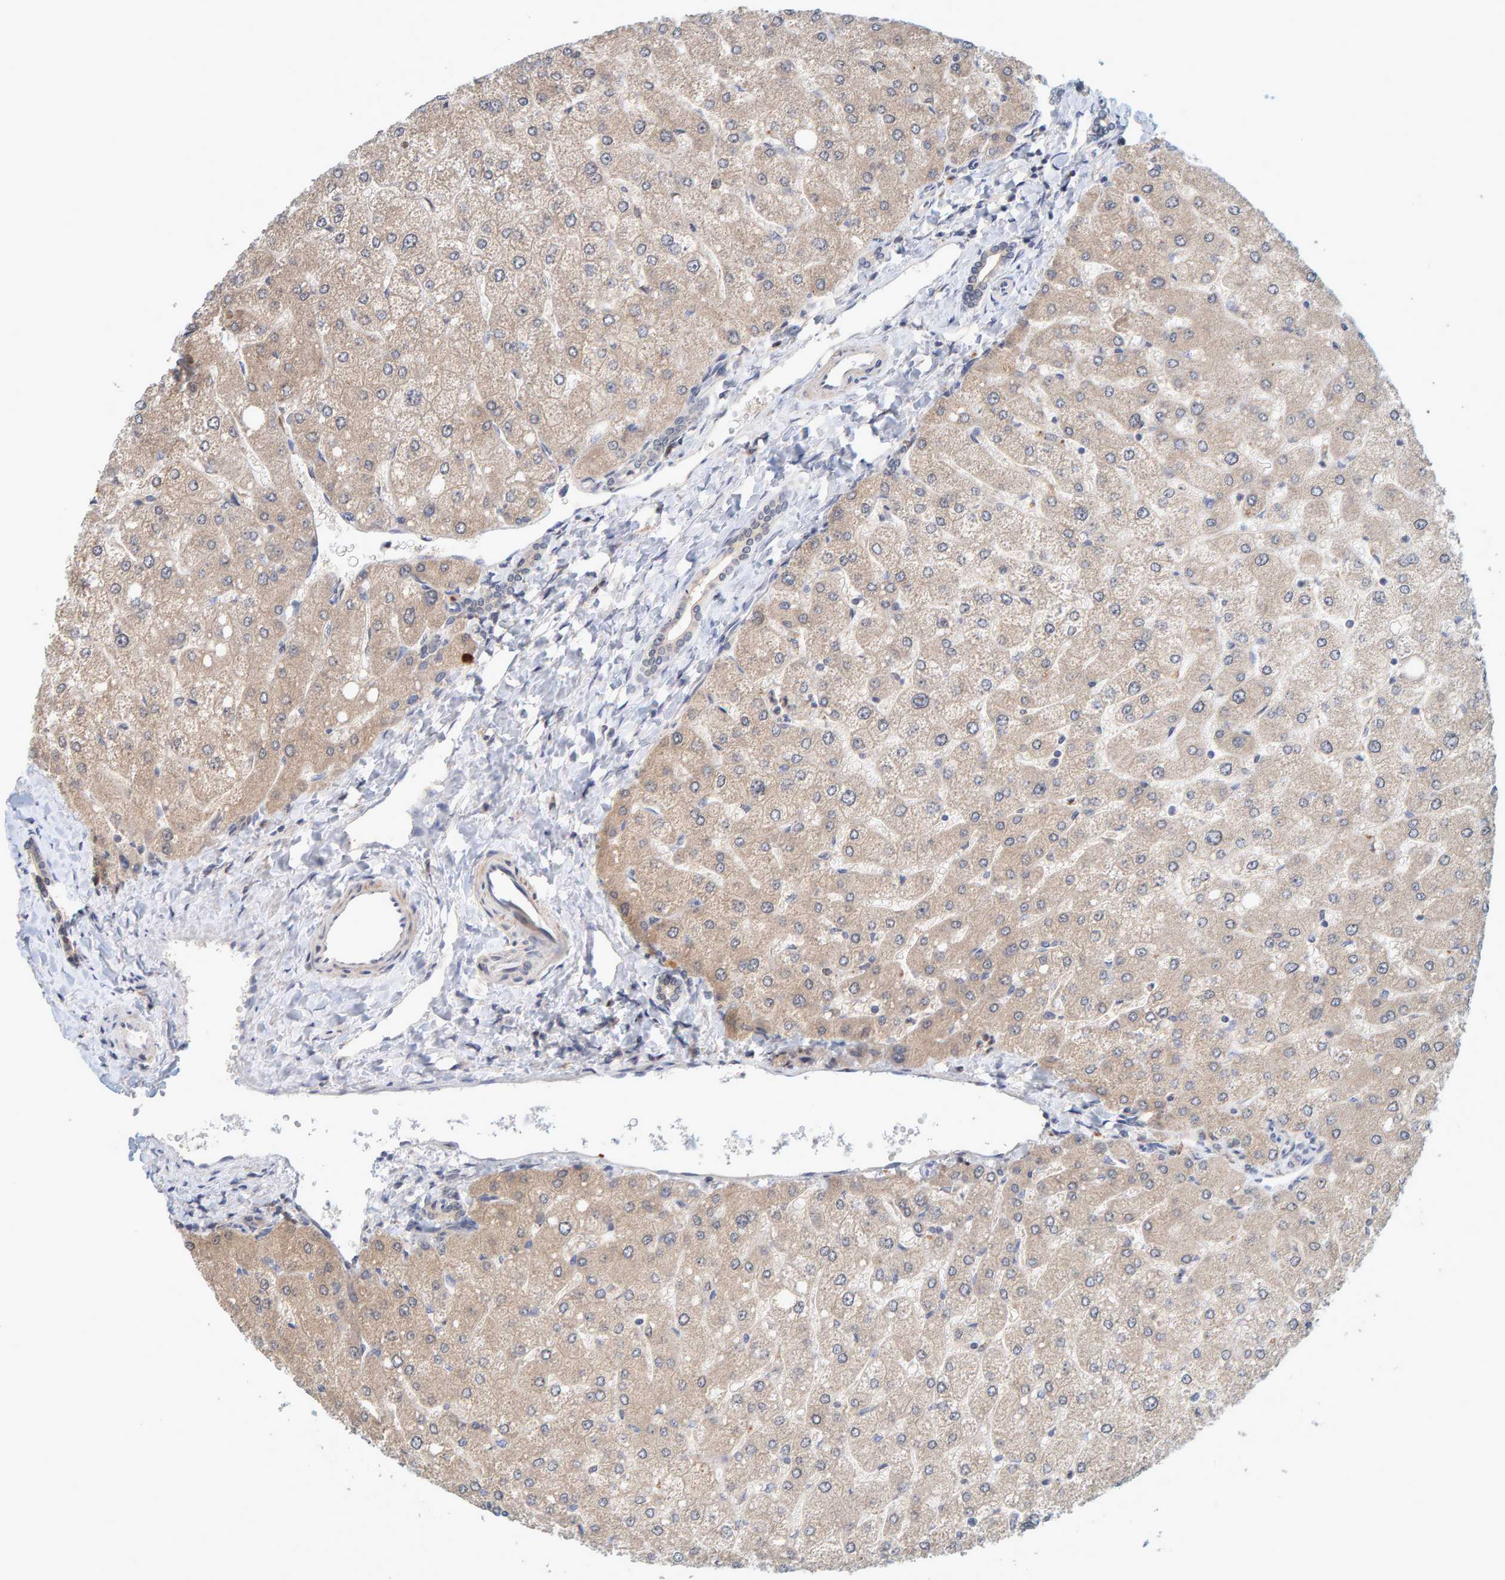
{"staining": {"intensity": "weak", "quantity": "25%-75%", "location": "cytoplasmic/membranous"}, "tissue": "liver", "cell_type": "Cholangiocytes", "image_type": "normal", "snomed": [{"axis": "morphology", "description": "Normal tissue, NOS"}, {"axis": "topography", "description": "Liver"}], "caption": "Immunohistochemistry of unremarkable human liver displays low levels of weak cytoplasmic/membranous staining in about 25%-75% of cholangiocytes.", "gene": "TATDN1", "patient": {"sex": "male", "age": 55}}